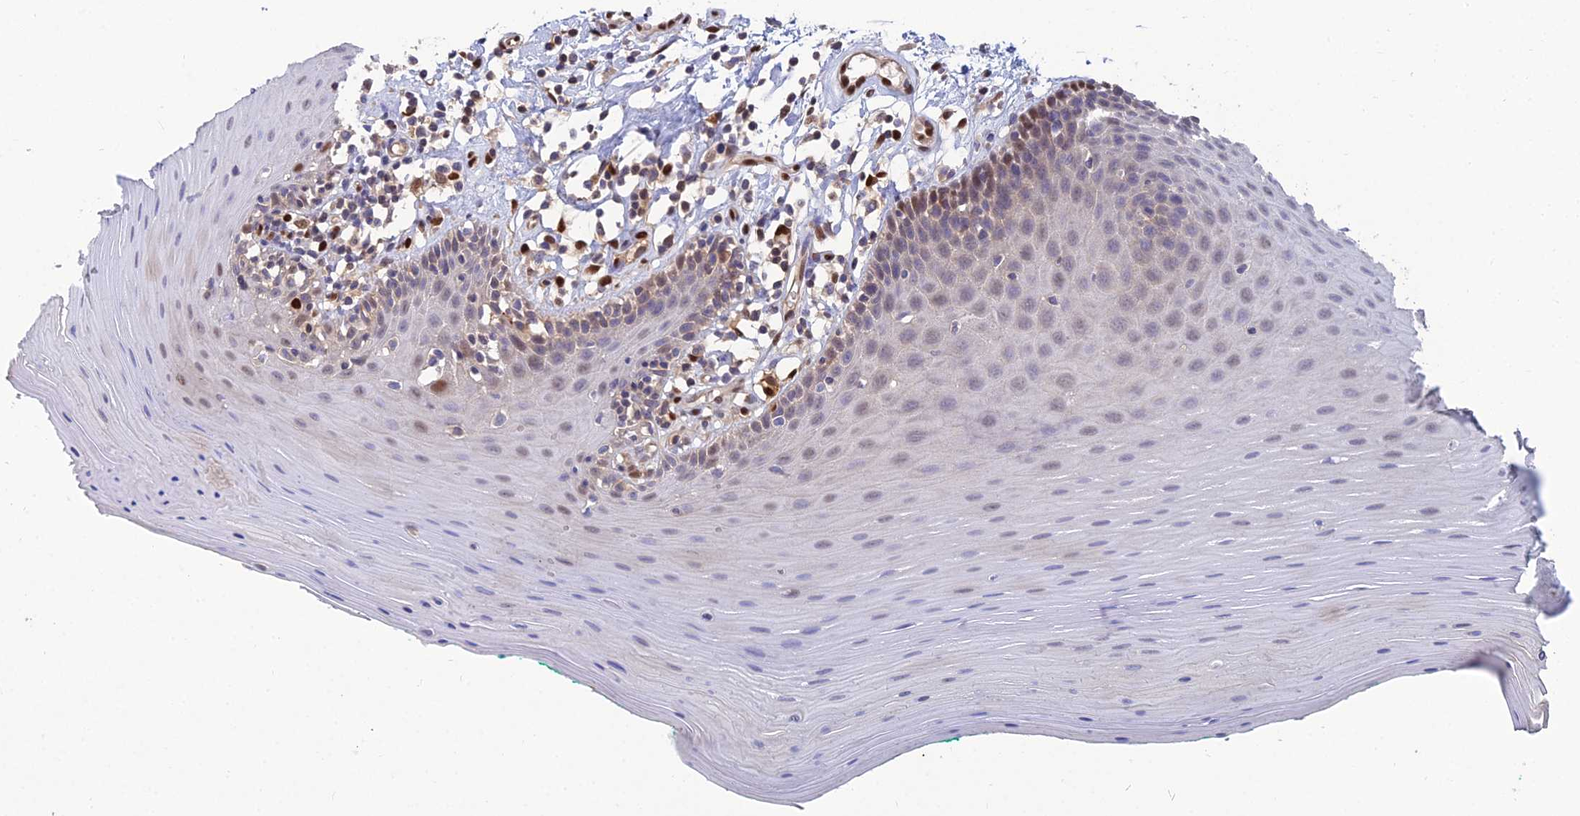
{"staining": {"intensity": "moderate", "quantity": "<25%", "location": "nuclear"}, "tissue": "oral mucosa", "cell_type": "Squamous epithelial cells", "image_type": "normal", "snomed": [{"axis": "morphology", "description": "Normal tissue, NOS"}, {"axis": "topography", "description": "Skeletal muscle"}, {"axis": "topography", "description": "Oral tissue"}], "caption": "The immunohistochemical stain labels moderate nuclear positivity in squamous epithelial cells of unremarkable oral mucosa. (DAB (3,3'-diaminobenzidine) IHC with brightfield microscopy, high magnification).", "gene": "DNPEP", "patient": {"sex": "male", "age": 58}}